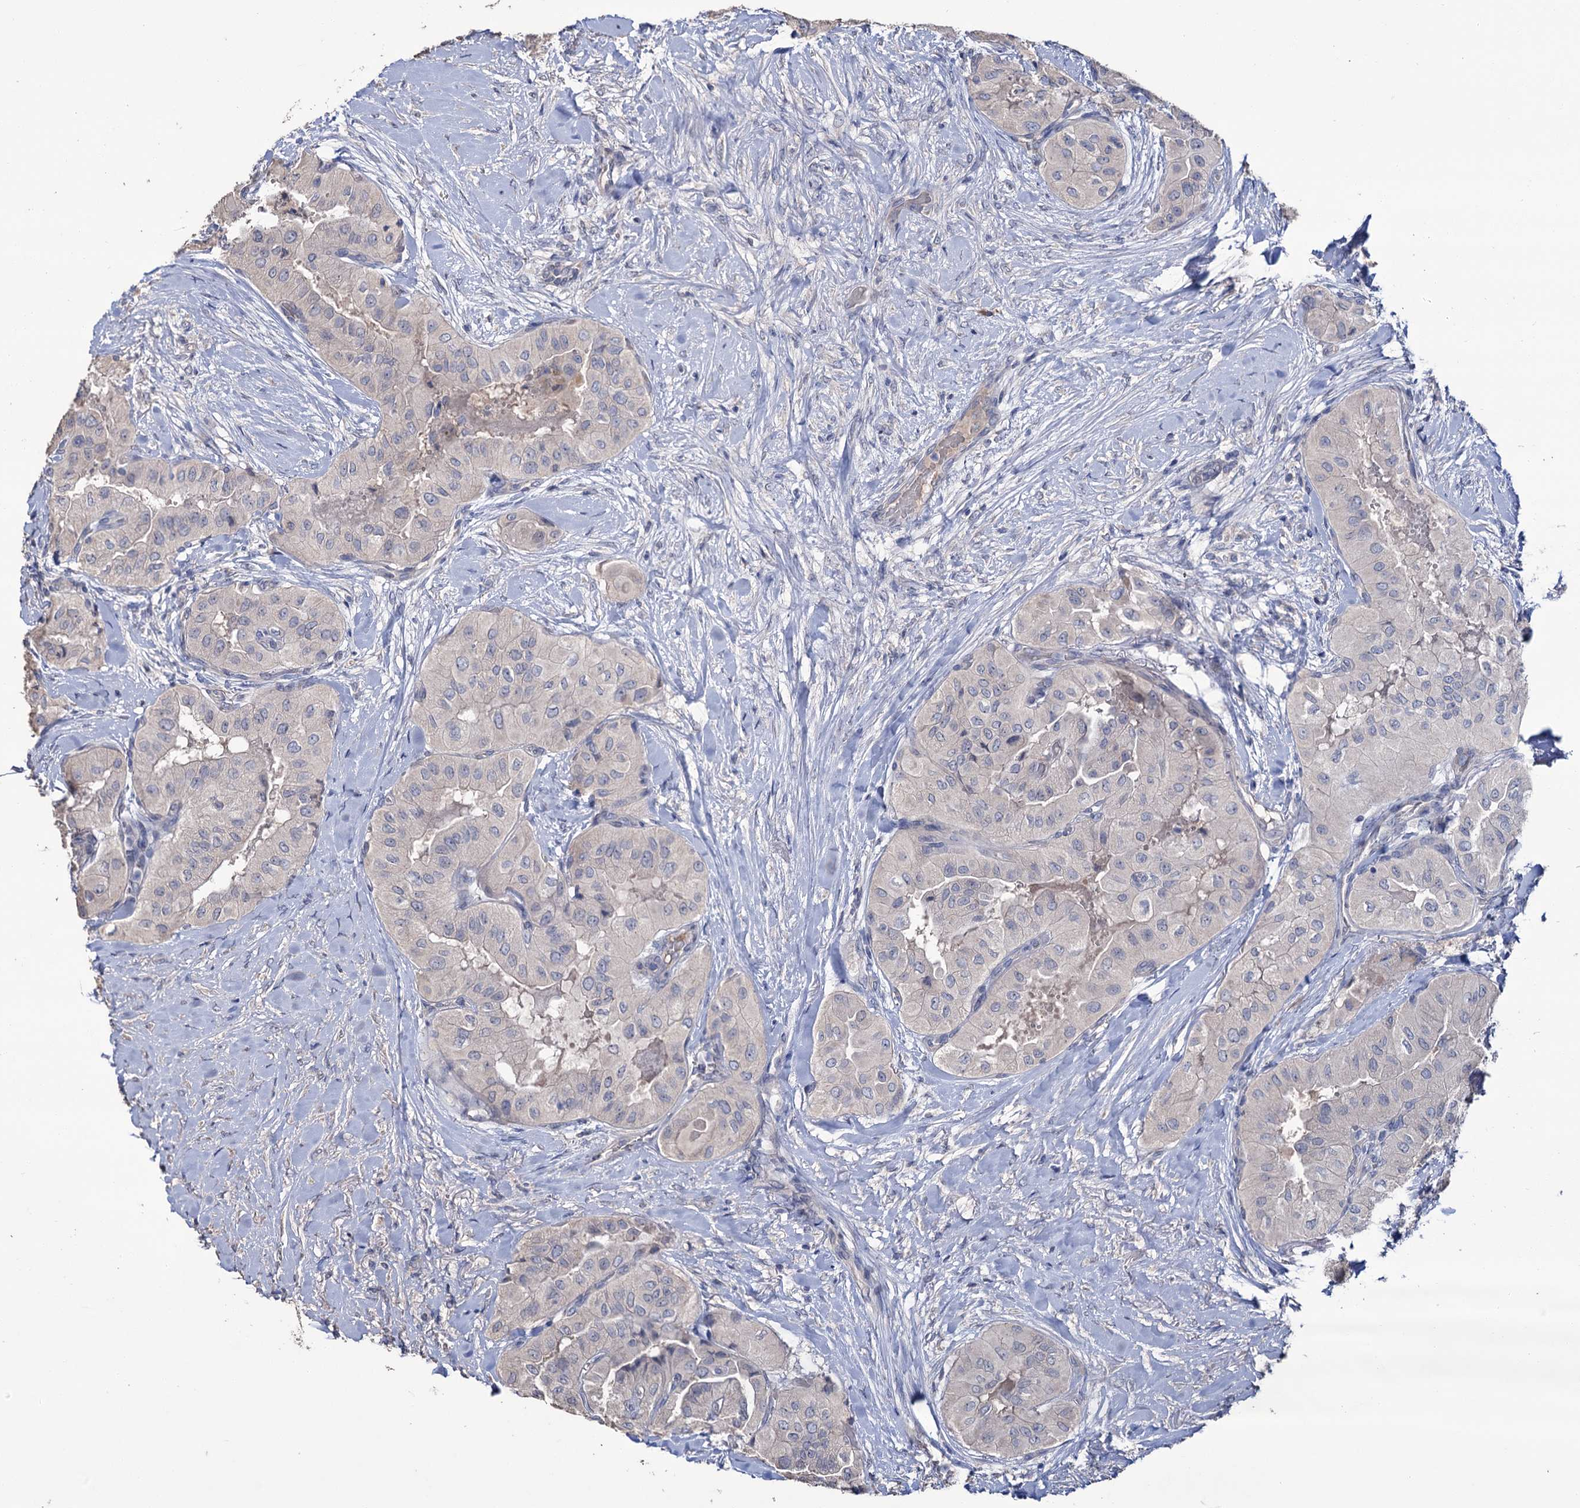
{"staining": {"intensity": "negative", "quantity": "none", "location": "none"}, "tissue": "thyroid cancer", "cell_type": "Tumor cells", "image_type": "cancer", "snomed": [{"axis": "morphology", "description": "Papillary adenocarcinoma, NOS"}, {"axis": "topography", "description": "Thyroid gland"}], "caption": "DAB immunohistochemical staining of thyroid papillary adenocarcinoma shows no significant expression in tumor cells. (DAB IHC, high magnification).", "gene": "EPB41L5", "patient": {"sex": "female", "age": 59}}